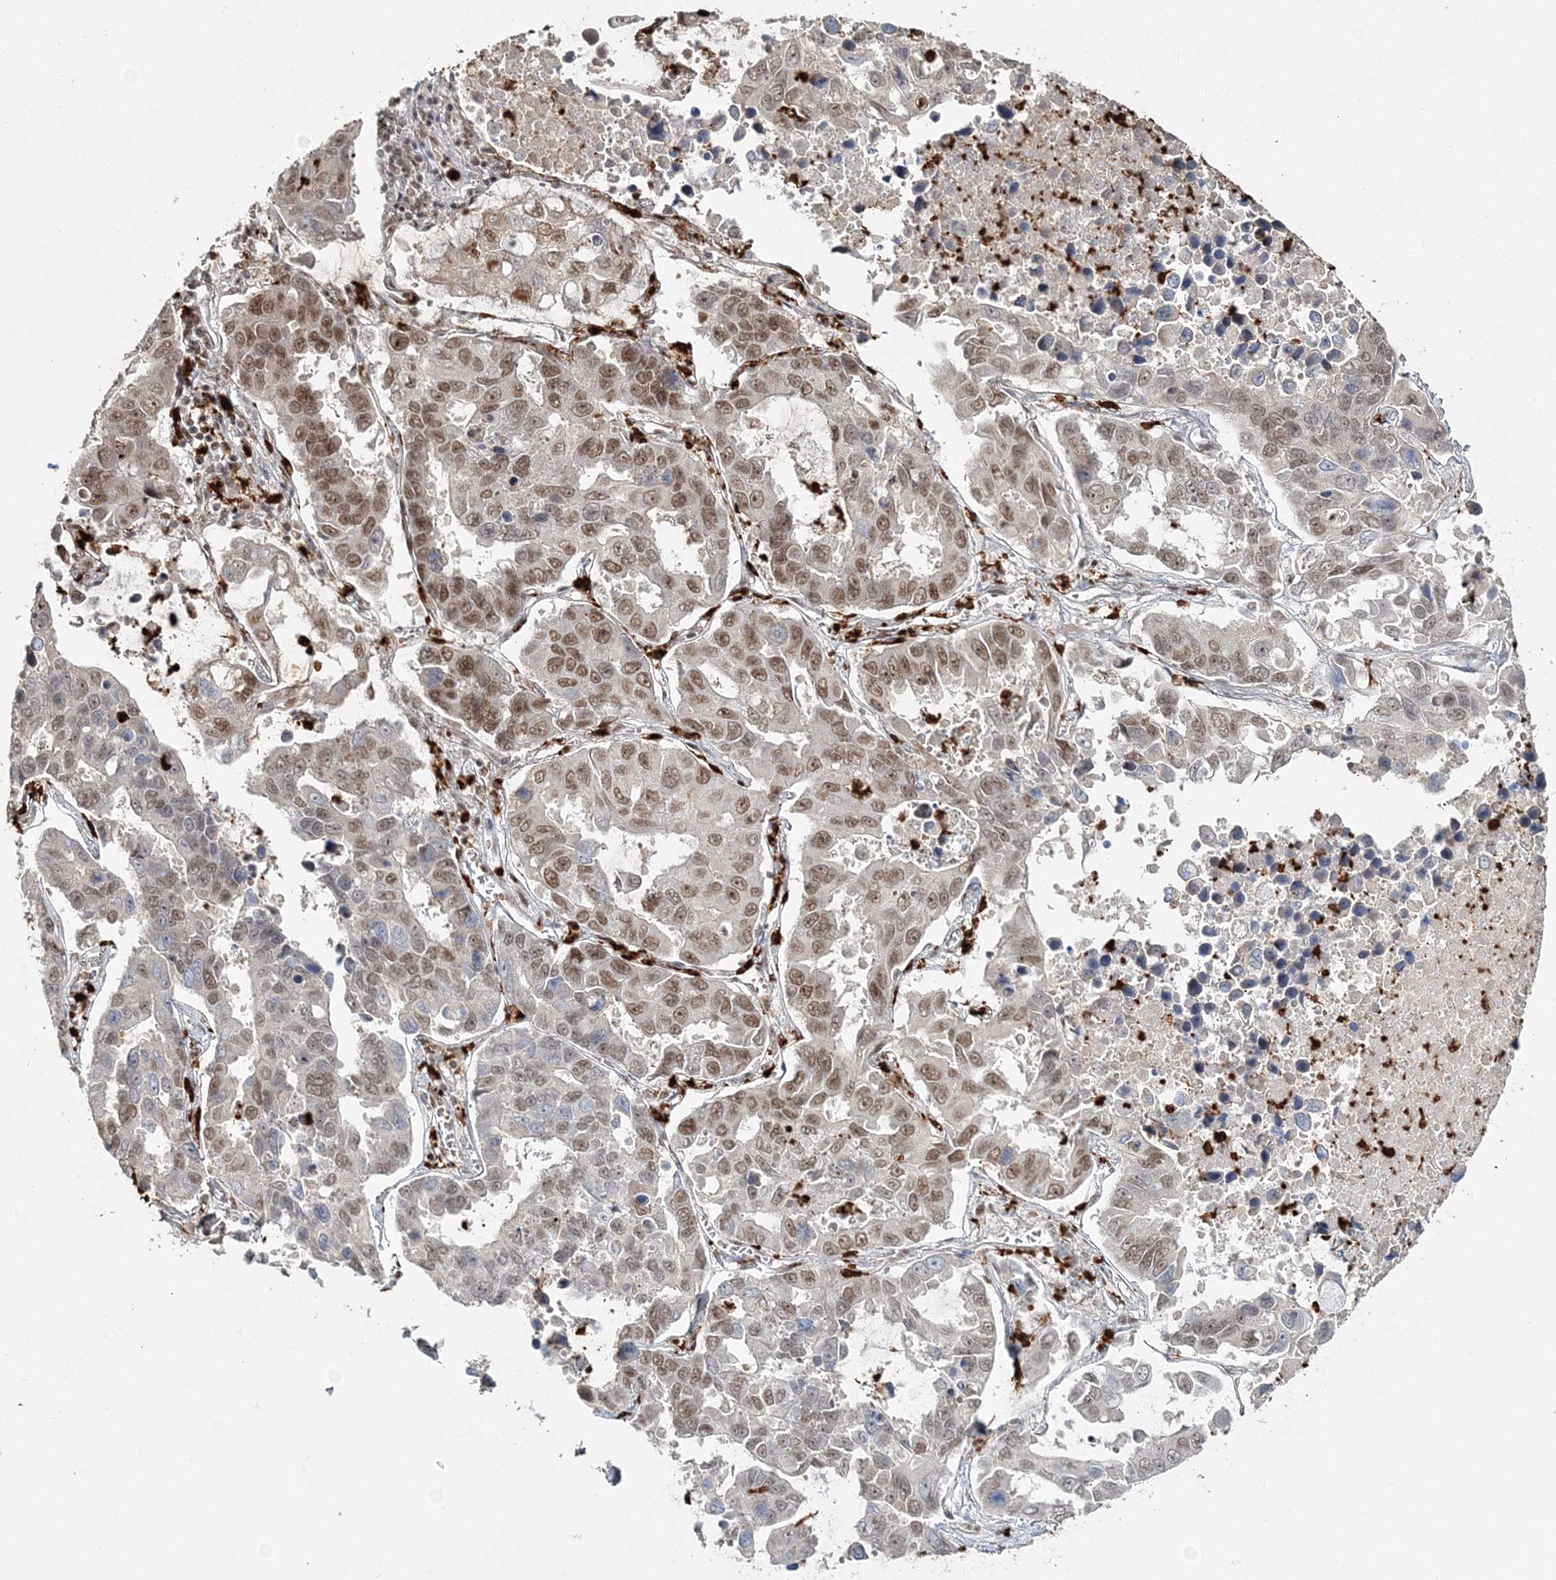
{"staining": {"intensity": "moderate", "quantity": ">75%", "location": "nuclear"}, "tissue": "lung cancer", "cell_type": "Tumor cells", "image_type": "cancer", "snomed": [{"axis": "morphology", "description": "Adenocarcinoma, NOS"}, {"axis": "topography", "description": "Lung"}], "caption": "Immunohistochemical staining of lung cancer (adenocarcinoma) shows medium levels of moderate nuclear protein expression in about >75% of tumor cells.", "gene": "QRICH1", "patient": {"sex": "male", "age": 64}}